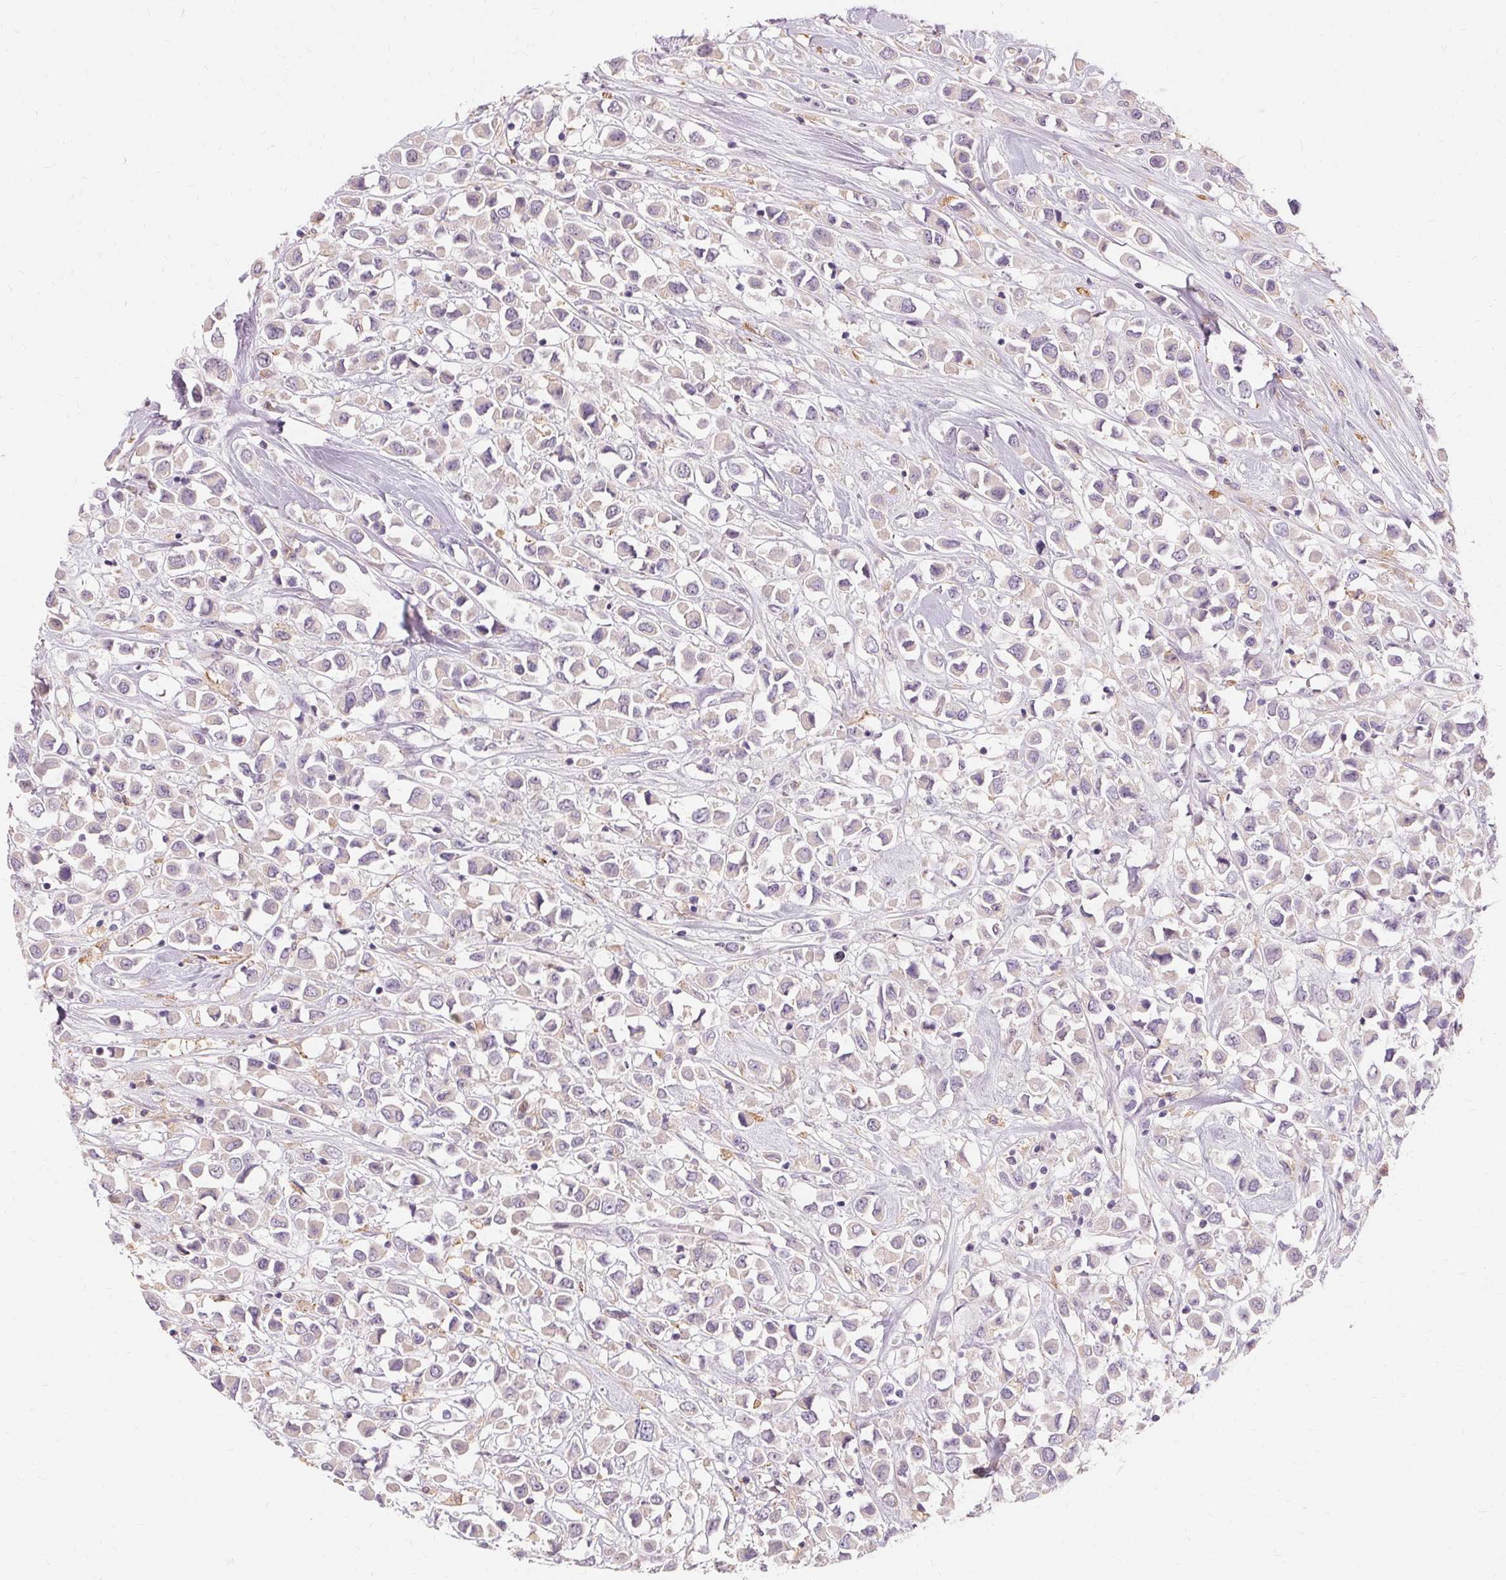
{"staining": {"intensity": "negative", "quantity": "none", "location": "none"}, "tissue": "breast cancer", "cell_type": "Tumor cells", "image_type": "cancer", "snomed": [{"axis": "morphology", "description": "Duct carcinoma"}, {"axis": "topography", "description": "Breast"}], "caption": "The histopathology image displays no significant expression in tumor cells of breast intraductal carcinoma.", "gene": "IFNGR1", "patient": {"sex": "female", "age": 61}}